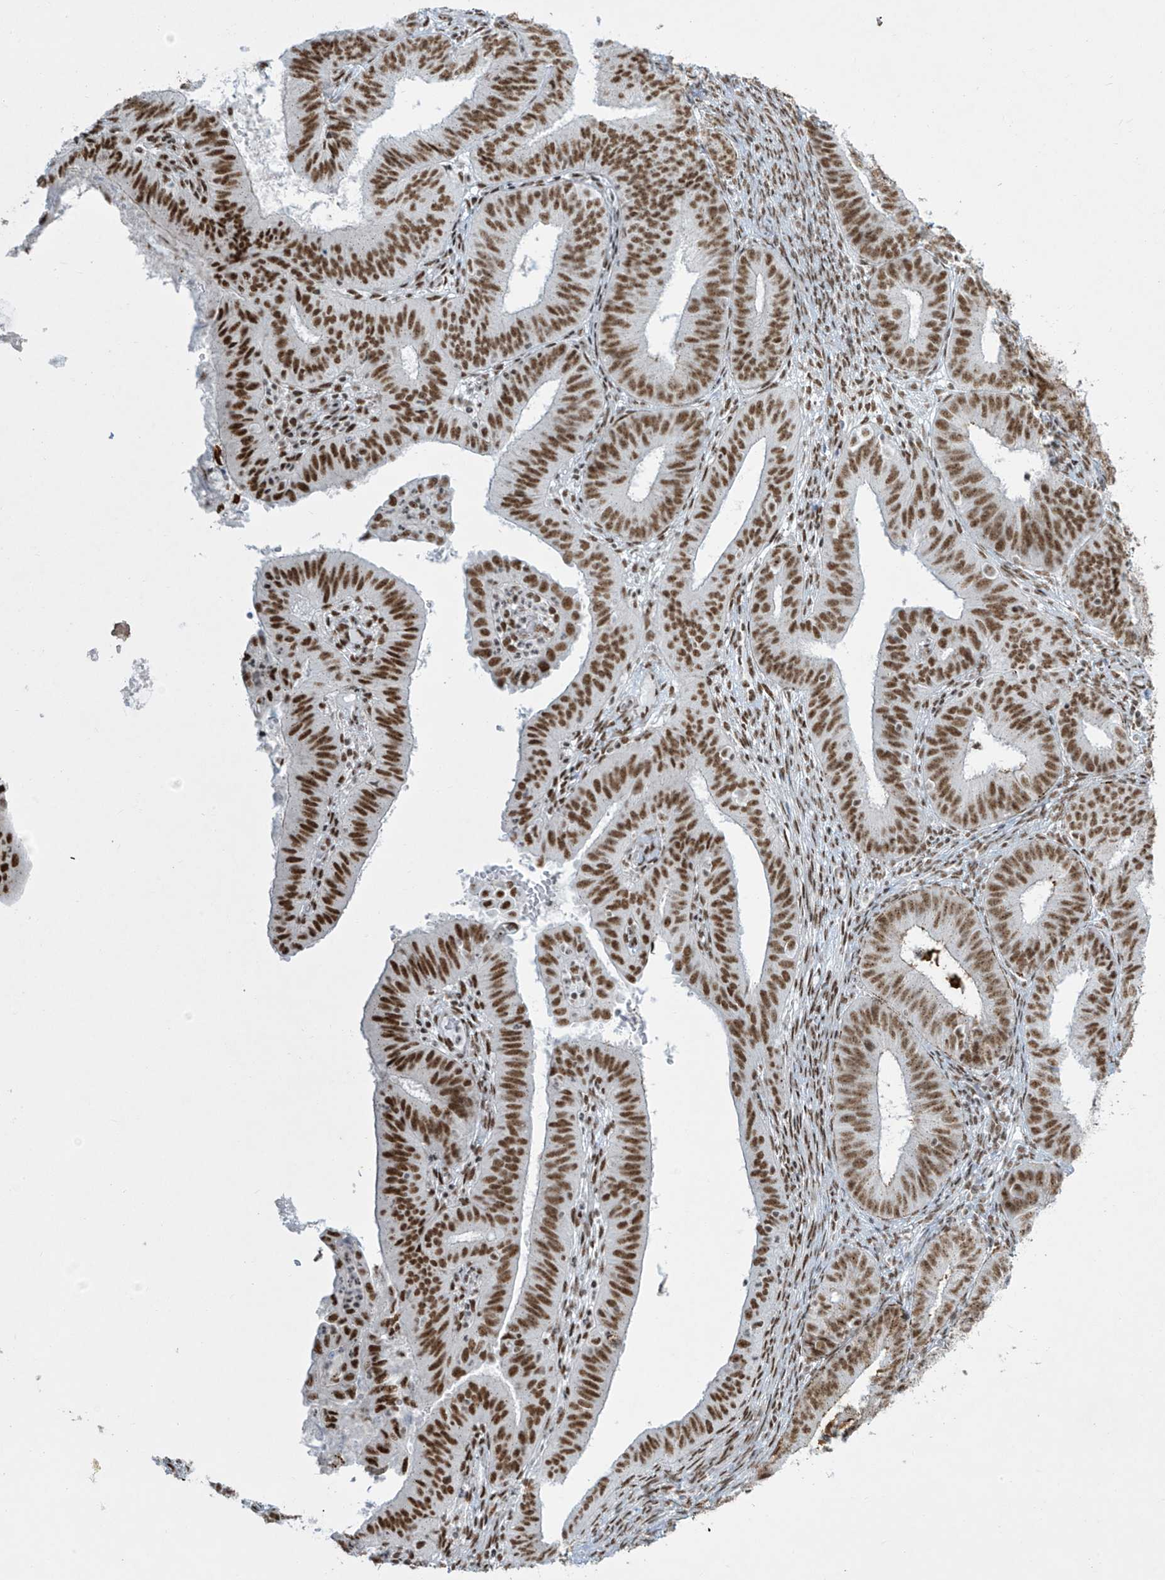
{"staining": {"intensity": "strong", "quantity": ">75%", "location": "nuclear"}, "tissue": "endometrial cancer", "cell_type": "Tumor cells", "image_type": "cancer", "snomed": [{"axis": "morphology", "description": "Adenocarcinoma, NOS"}, {"axis": "topography", "description": "Endometrium"}], "caption": "Immunohistochemistry (IHC) image of human endometrial cancer stained for a protein (brown), which shows high levels of strong nuclear expression in approximately >75% of tumor cells.", "gene": "MS4A6A", "patient": {"sex": "female", "age": 51}}